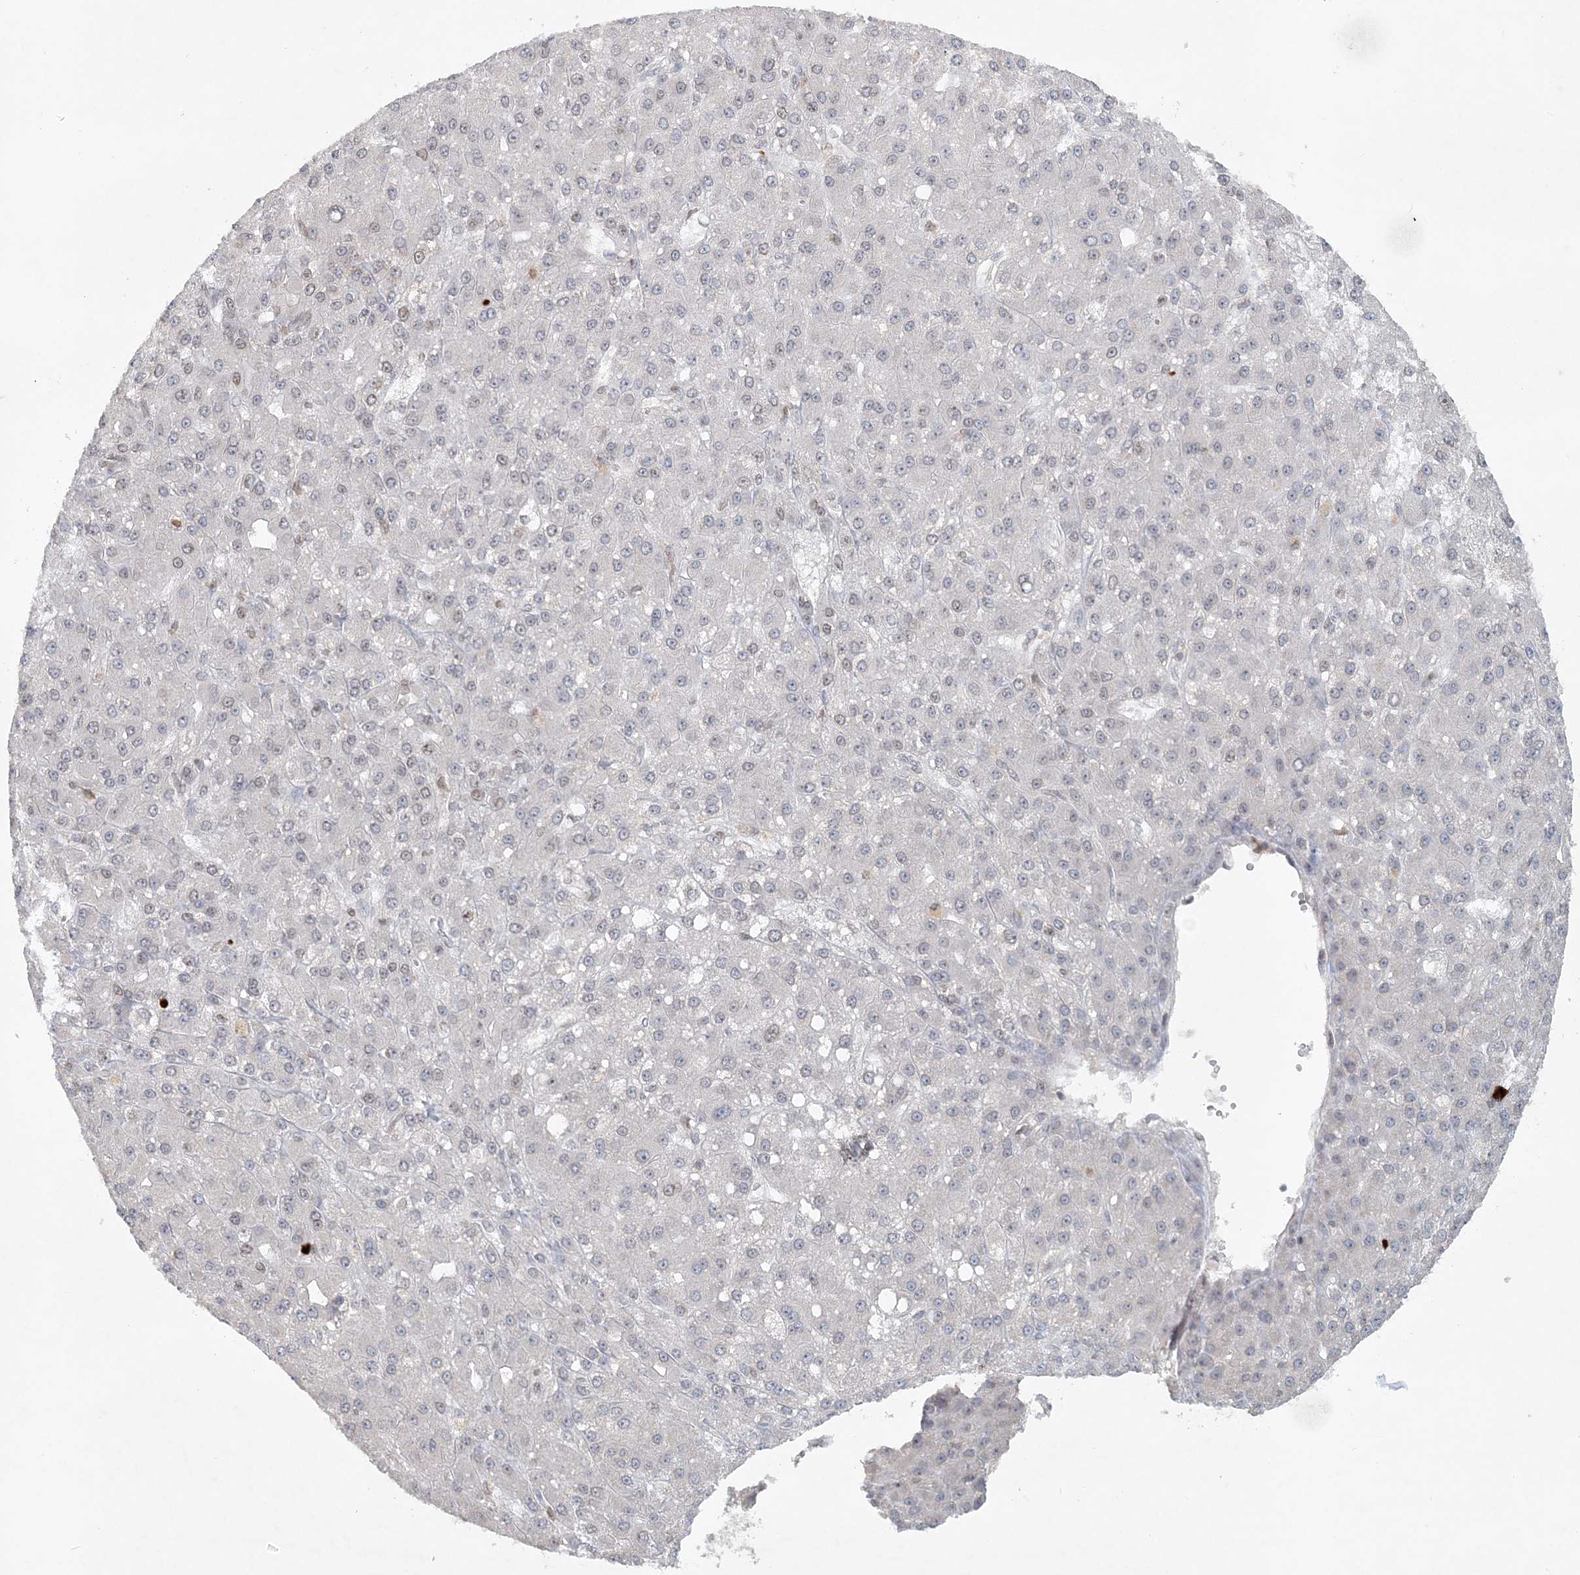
{"staining": {"intensity": "negative", "quantity": "none", "location": "none"}, "tissue": "liver cancer", "cell_type": "Tumor cells", "image_type": "cancer", "snomed": [{"axis": "morphology", "description": "Carcinoma, Hepatocellular, NOS"}, {"axis": "topography", "description": "Liver"}], "caption": "The IHC micrograph has no significant staining in tumor cells of hepatocellular carcinoma (liver) tissue.", "gene": "NUP54", "patient": {"sex": "male", "age": 67}}